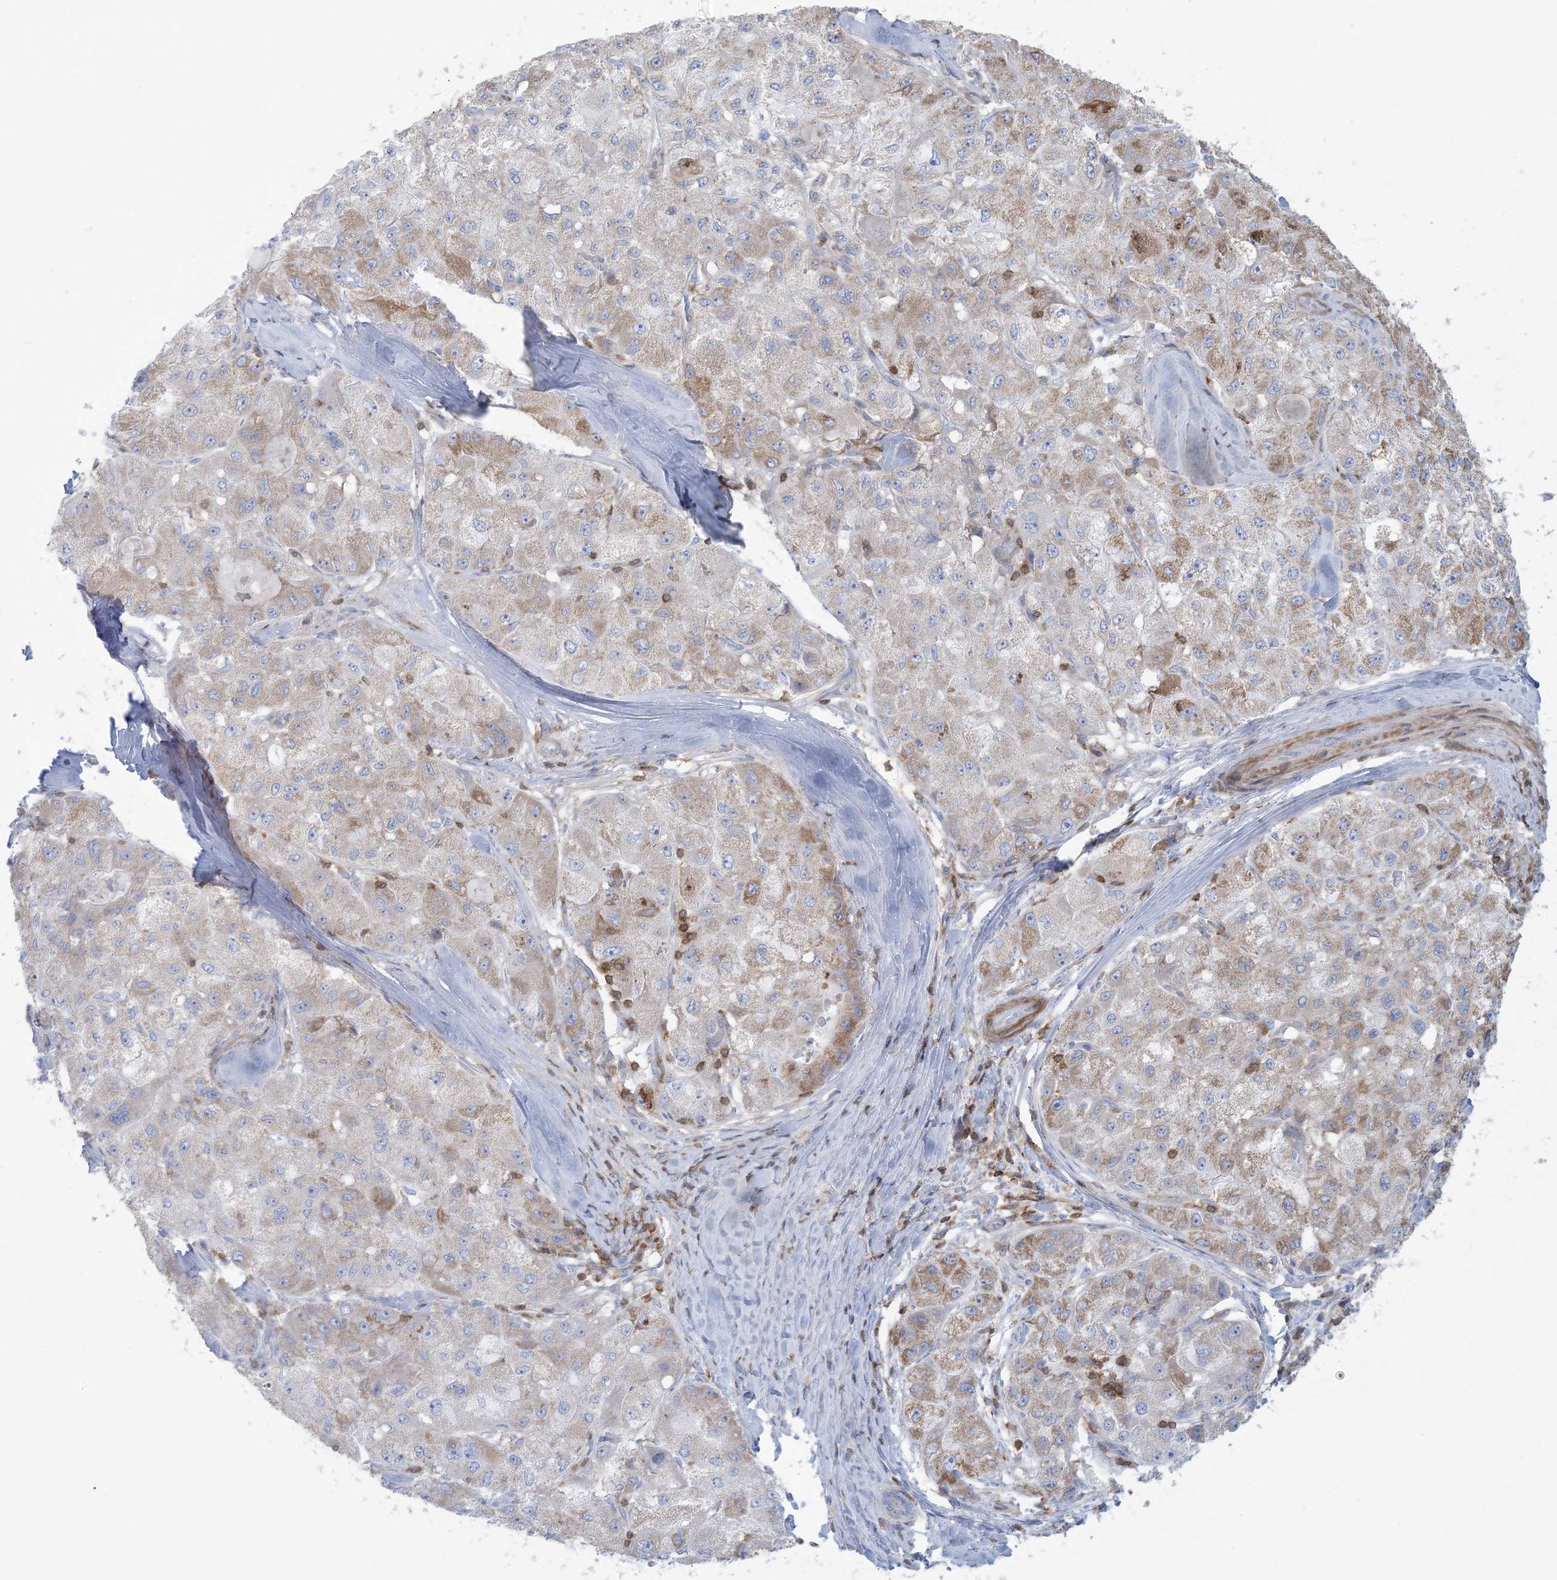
{"staining": {"intensity": "moderate", "quantity": "<25%", "location": "cytoplasmic/membranous"}, "tissue": "liver cancer", "cell_type": "Tumor cells", "image_type": "cancer", "snomed": [{"axis": "morphology", "description": "Carcinoma, Hepatocellular, NOS"}, {"axis": "topography", "description": "Liver"}], "caption": "Liver hepatocellular carcinoma tissue demonstrates moderate cytoplasmic/membranous expression in about <25% of tumor cells, visualized by immunohistochemistry. Nuclei are stained in blue.", "gene": "ARHGAP30", "patient": {"sex": "male", "age": 80}}